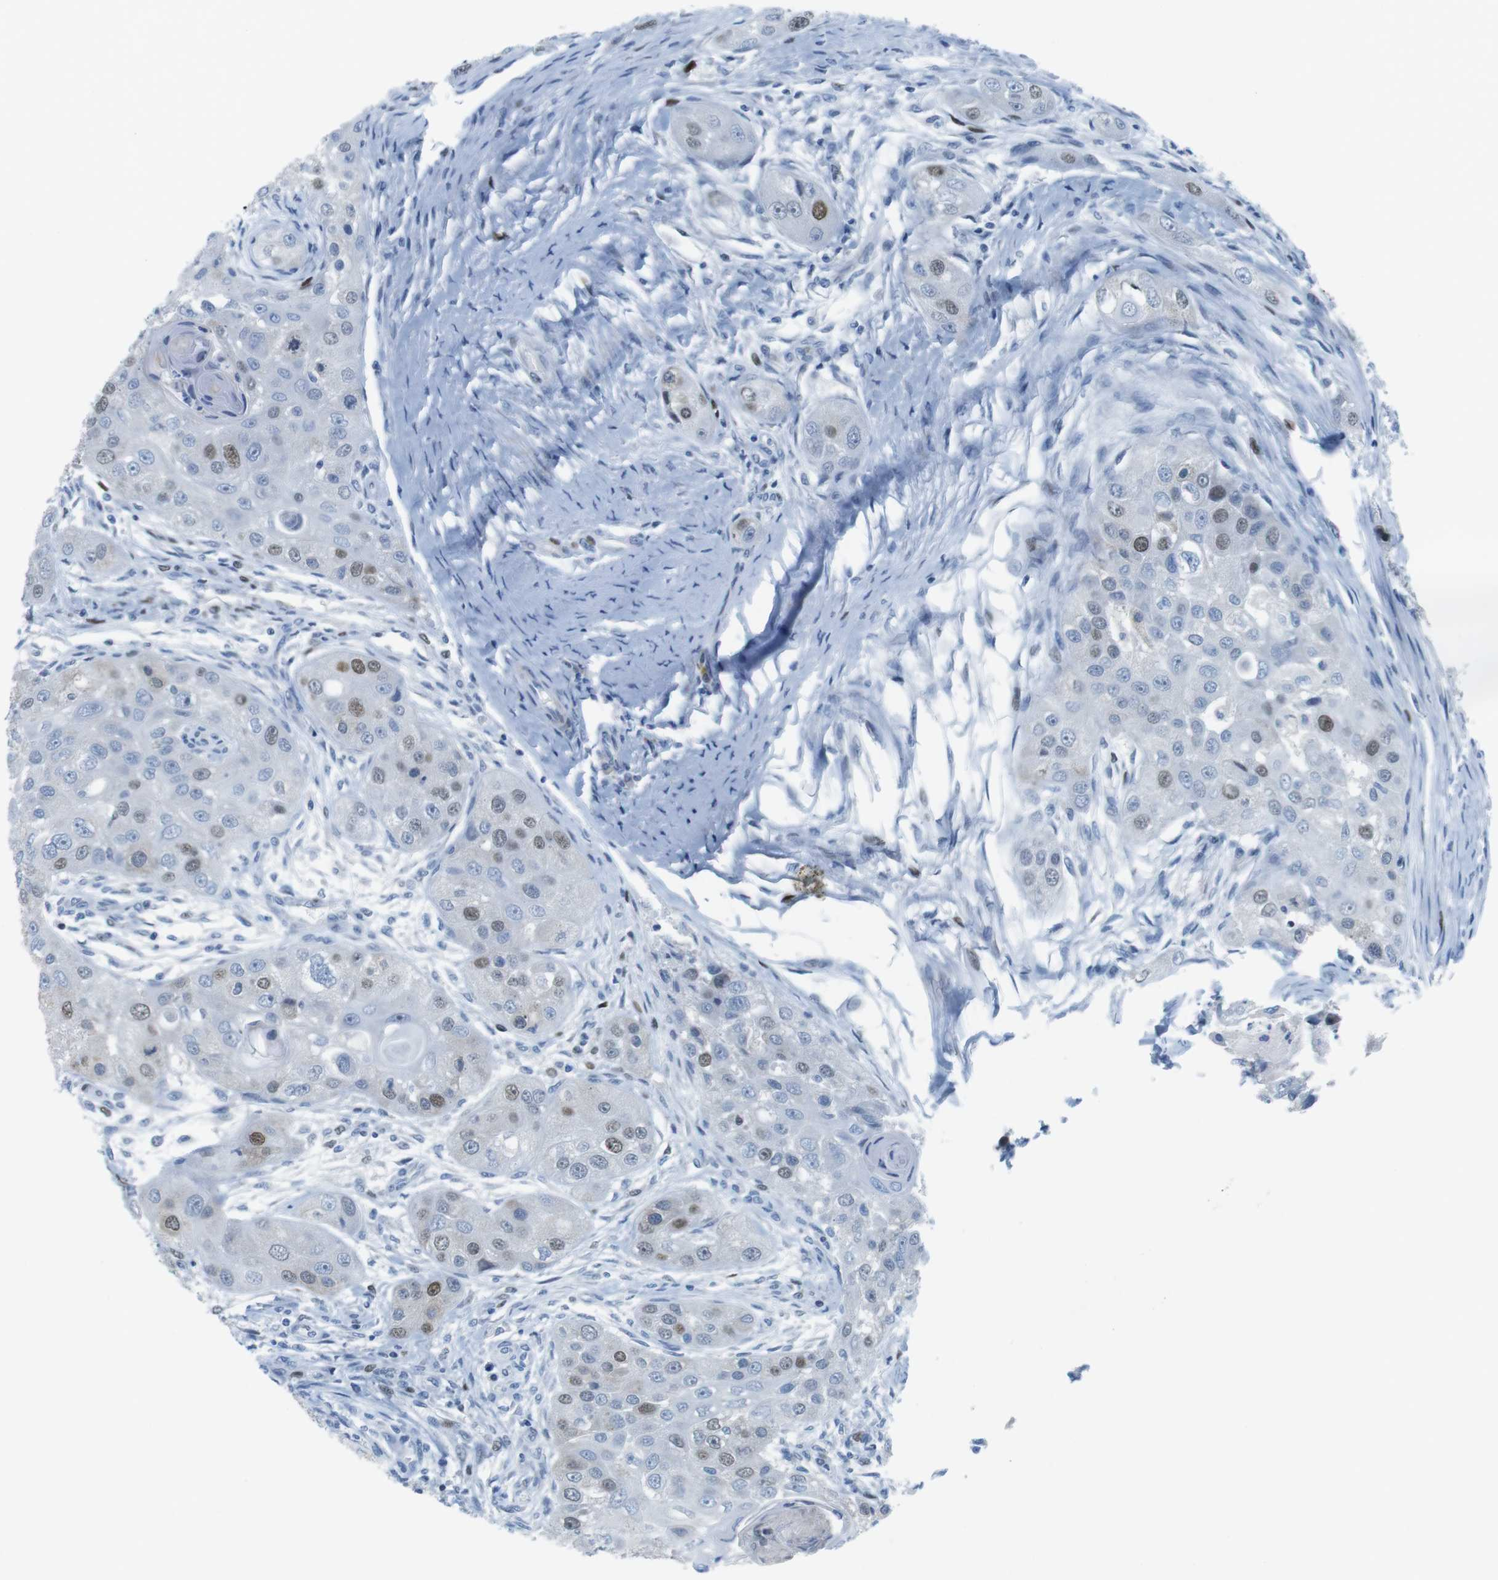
{"staining": {"intensity": "moderate", "quantity": "25%-75%", "location": "nuclear"}, "tissue": "head and neck cancer", "cell_type": "Tumor cells", "image_type": "cancer", "snomed": [{"axis": "morphology", "description": "Normal tissue, NOS"}, {"axis": "morphology", "description": "Squamous cell carcinoma, NOS"}, {"axis": "topography", "description": "Skeletal muscle"}, {"axis": "topography", "description": "Head-Neck"}], "caption": "Immunohistochemical staining of human head and neck cancer demonstrates medium levels of moderate nuclear protein positivity in about 25%-75% of tumor cells. The staining is performed using DAB (3,3'-diaminobenzidine) brown chromogen to label protein expression. The nuclei are counter-stained blue using hematoxylin.", "gene": "CHAF1A", "patient": {"sex": "male", "age": 51}}